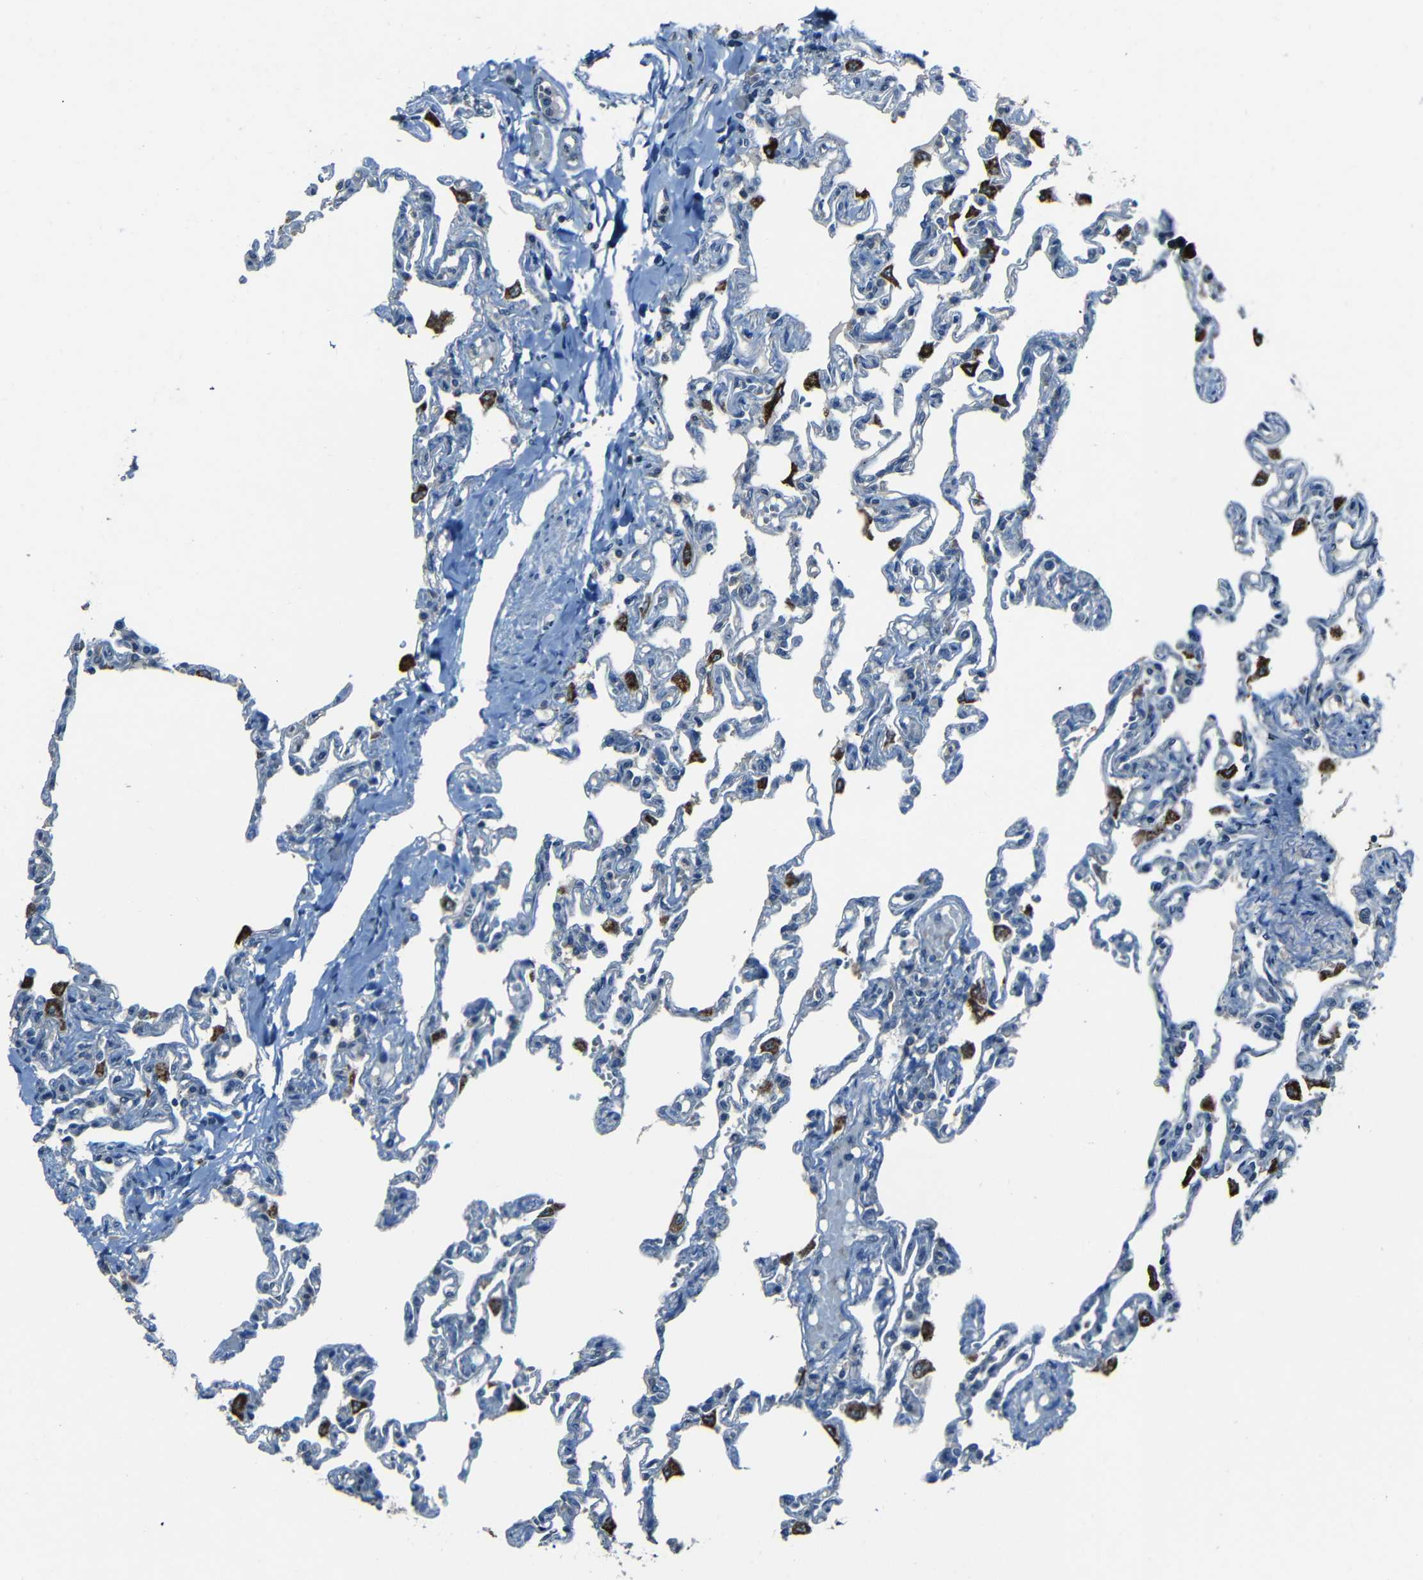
{"staining": {"intensity": "negative", "quantity": "none", "location": "none"}, "tissue": "lung", "cell_type": "Alveolar cells", "image_type": "normal", "snomed": [{"axis": "morphology", "description": "Normal tissue, NOS"}, {"axis": "topography", "description": "Lung"}], "caption": "High power microscopy photomicrograph of an IHC image of benign lung, revealing no significant staining in alveolar cells. The staining was performed using DAB (3,3'-diaminobenzidine) to visualize the protein expression in brown, while the nuclei were stained in blue with hematoxylin (Magnification: 20x).", "gene": "SLA", "patient": {"sex": "male", "age": 21}}